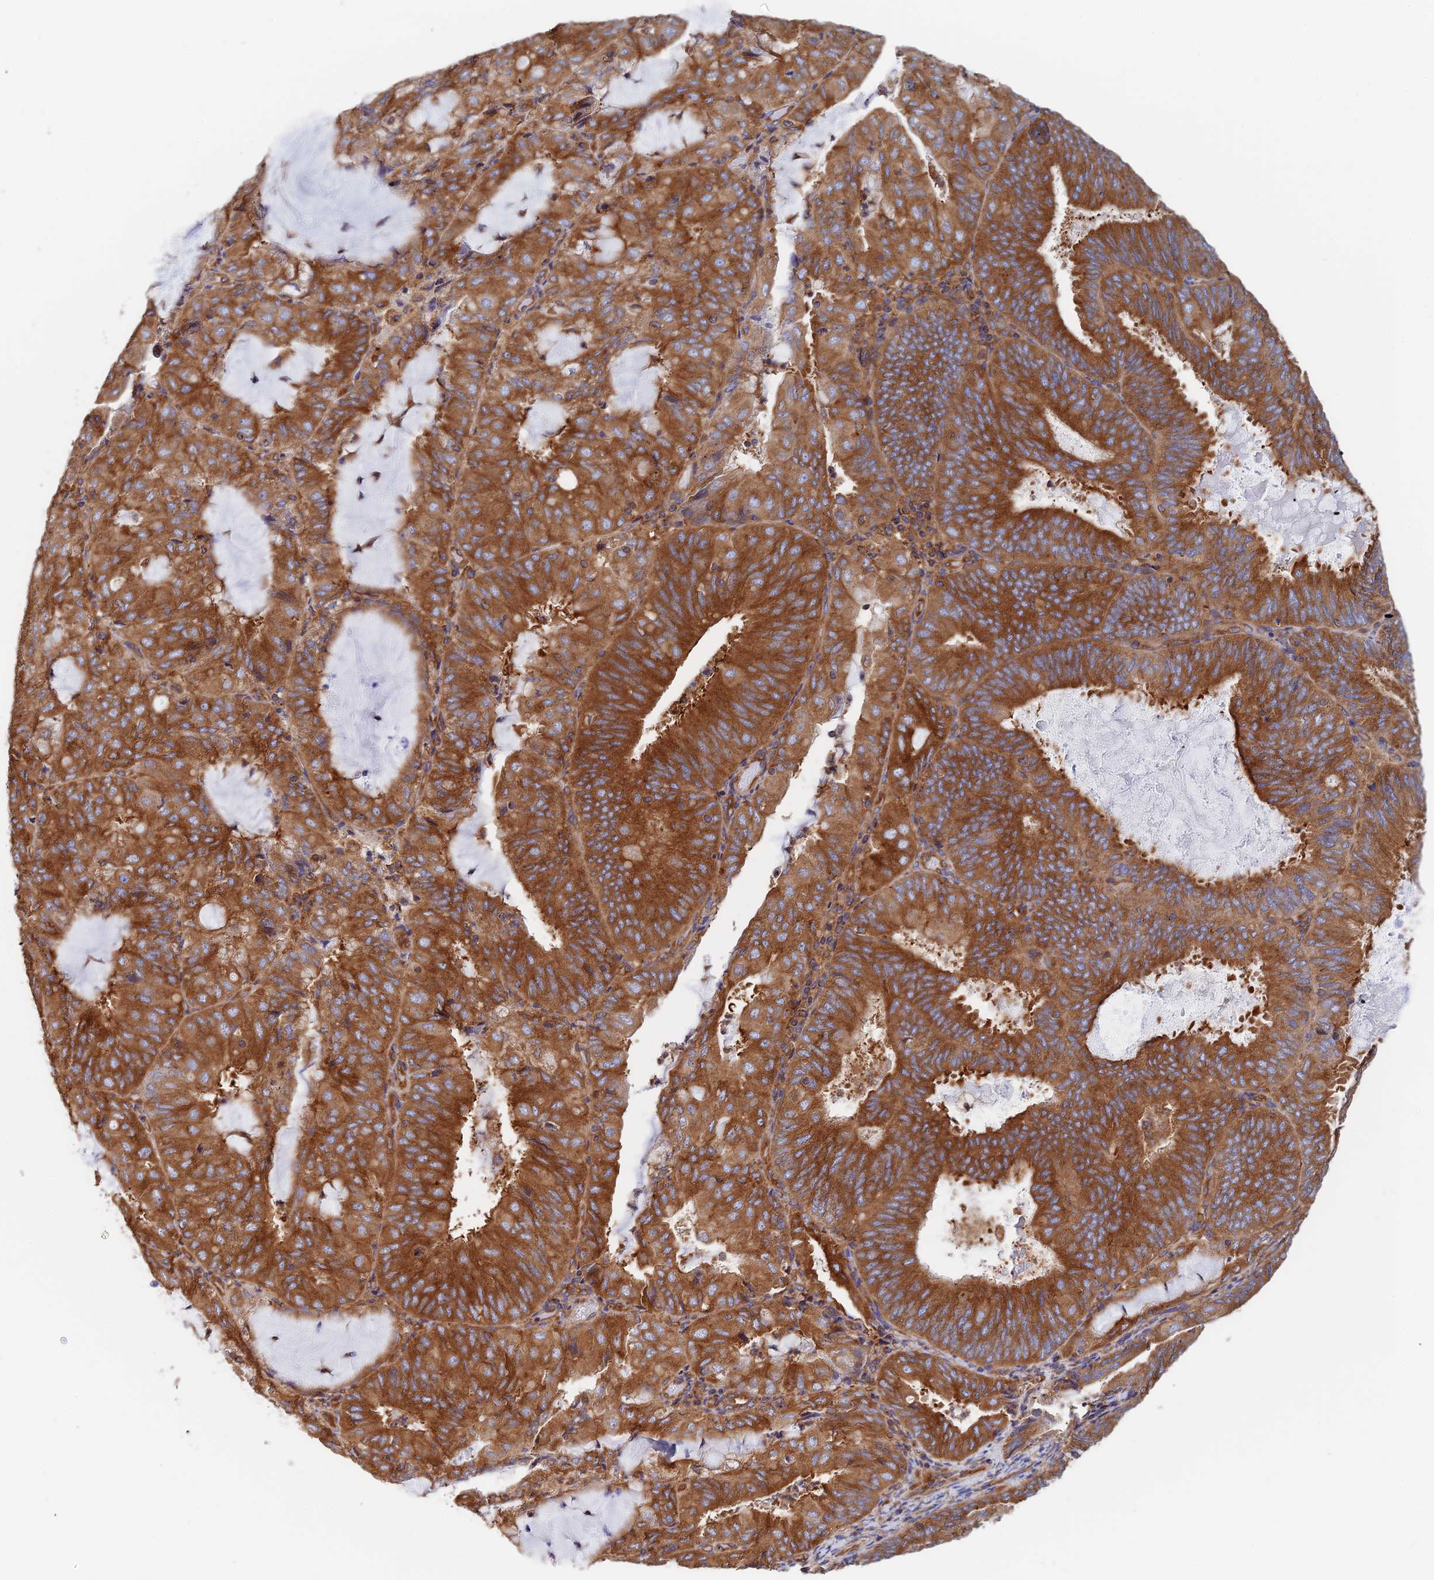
{"staining": {"intensity": "strong", "quantity": ">75%", "location": "cytoplasmic/membranous"}, "tissue": "endometrial cancer", "cell_type": "Tumor cells", "image_type": "cancer", "snomed": [{"axis": "morphology", "description": "Adenocarcinoma, NOS"}, {"axis": "topography", "description": "Endometrium"}], "caption": "About >75% of tumor cells in endometrial adenocarcinoma show strong cytoplasmic/membranous protein positivity as visualized by brown immunohistochemical staining.", "gene": "DCTN2", "patient": {"sex": "female", "age": 81}}